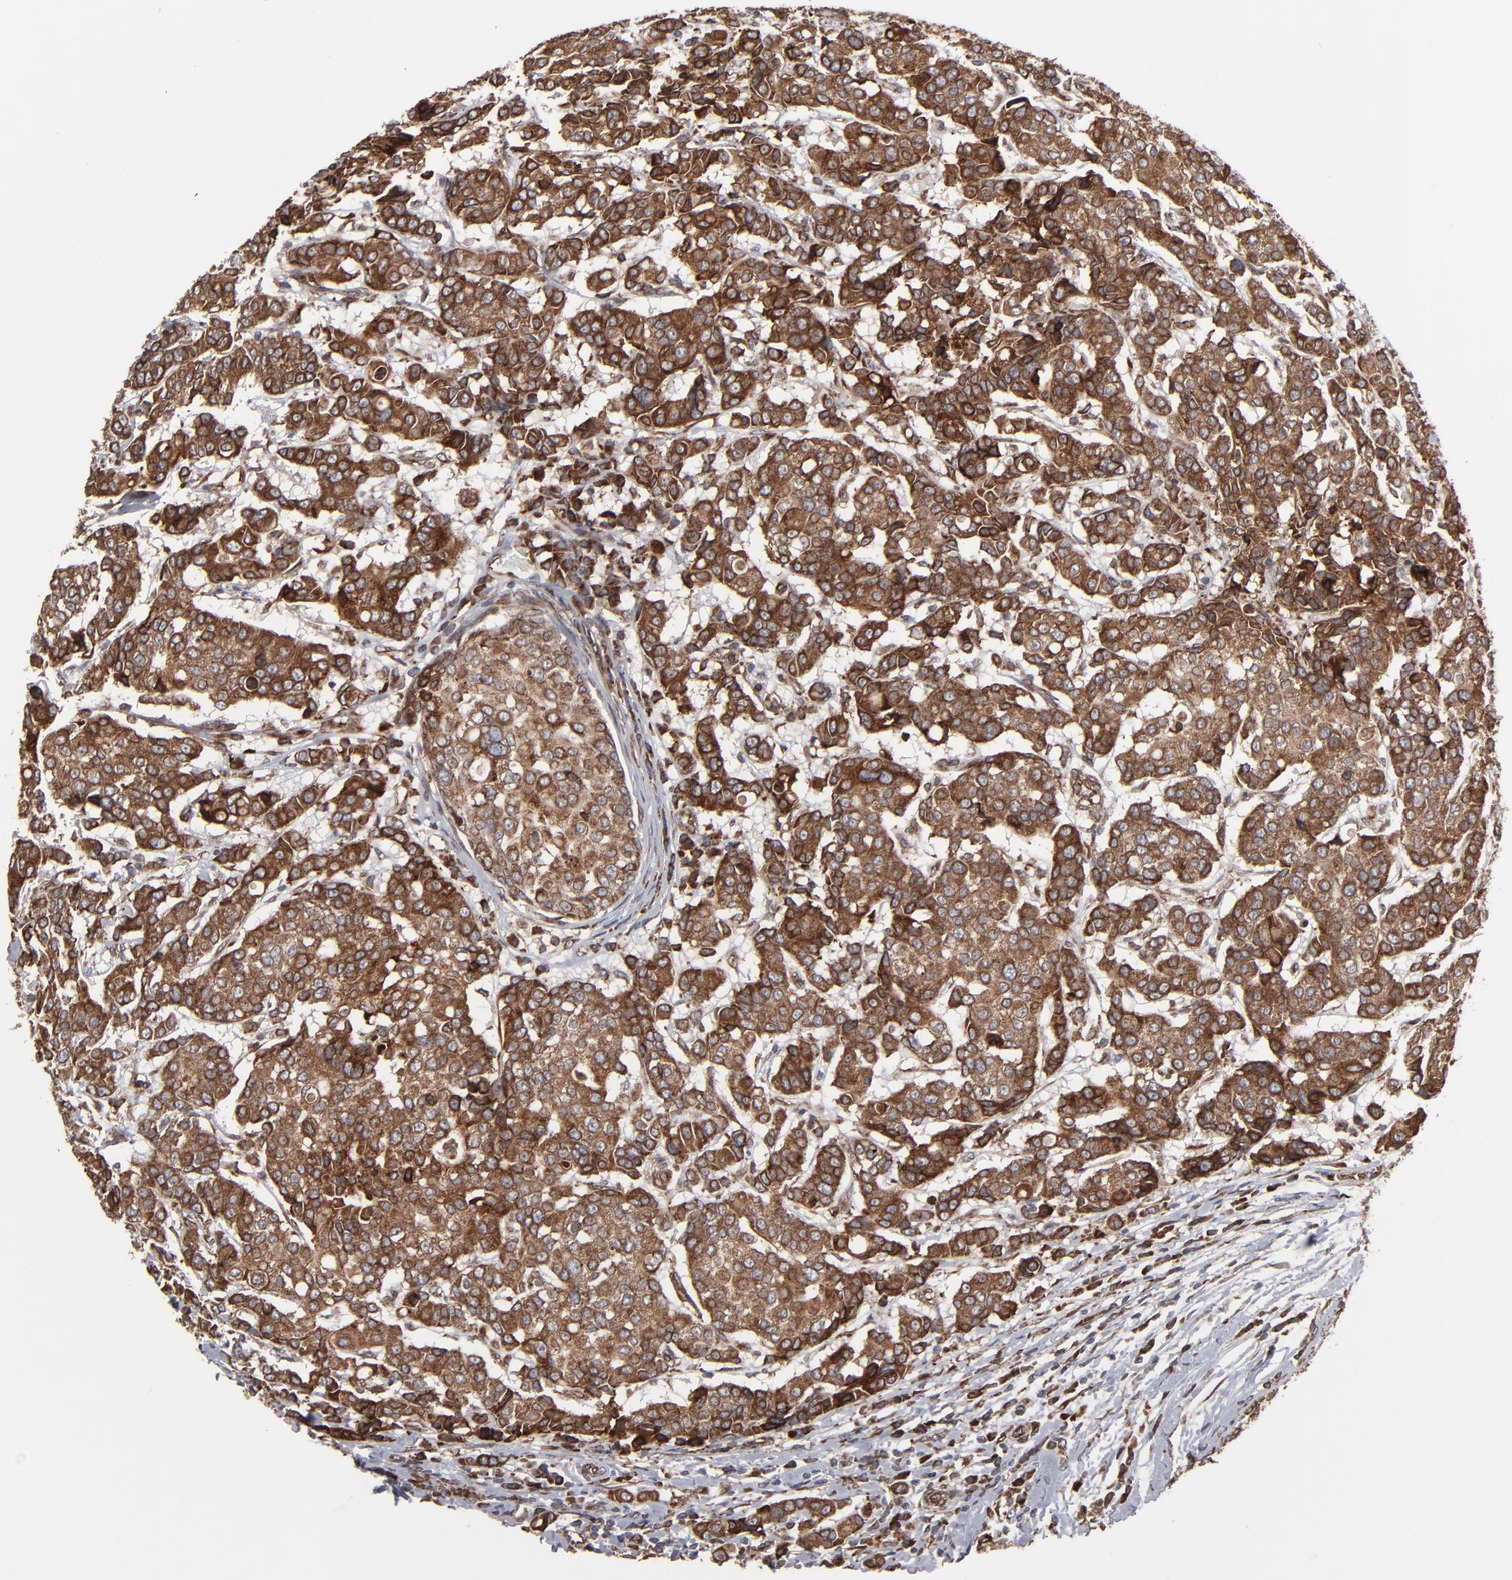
{"staining": {"intensity": "moderate", "quantity": ">75%", "location": "cytoplasmic/membranous"}, "tissue": "breast cancer", "cell_type": "Tumor cells", "image_type": "cancer", "snomed": [{"axis": "morphology", "description": "Duct carcinoma"}, {"axis": "topography", "description": "Breast"}], "caption": "The image demonstrates immunohistochemical staining of breast cancer (infiltrating ductal carcinoma). There is moderate cytoplasmic/membranous staining is present in approximately >75% of tumor cells. The protein of interest is shown in brown color, while the nuclei are stained blue.", "gene": "CNIH1", "patient": {"sex": "female", "age": 27}}